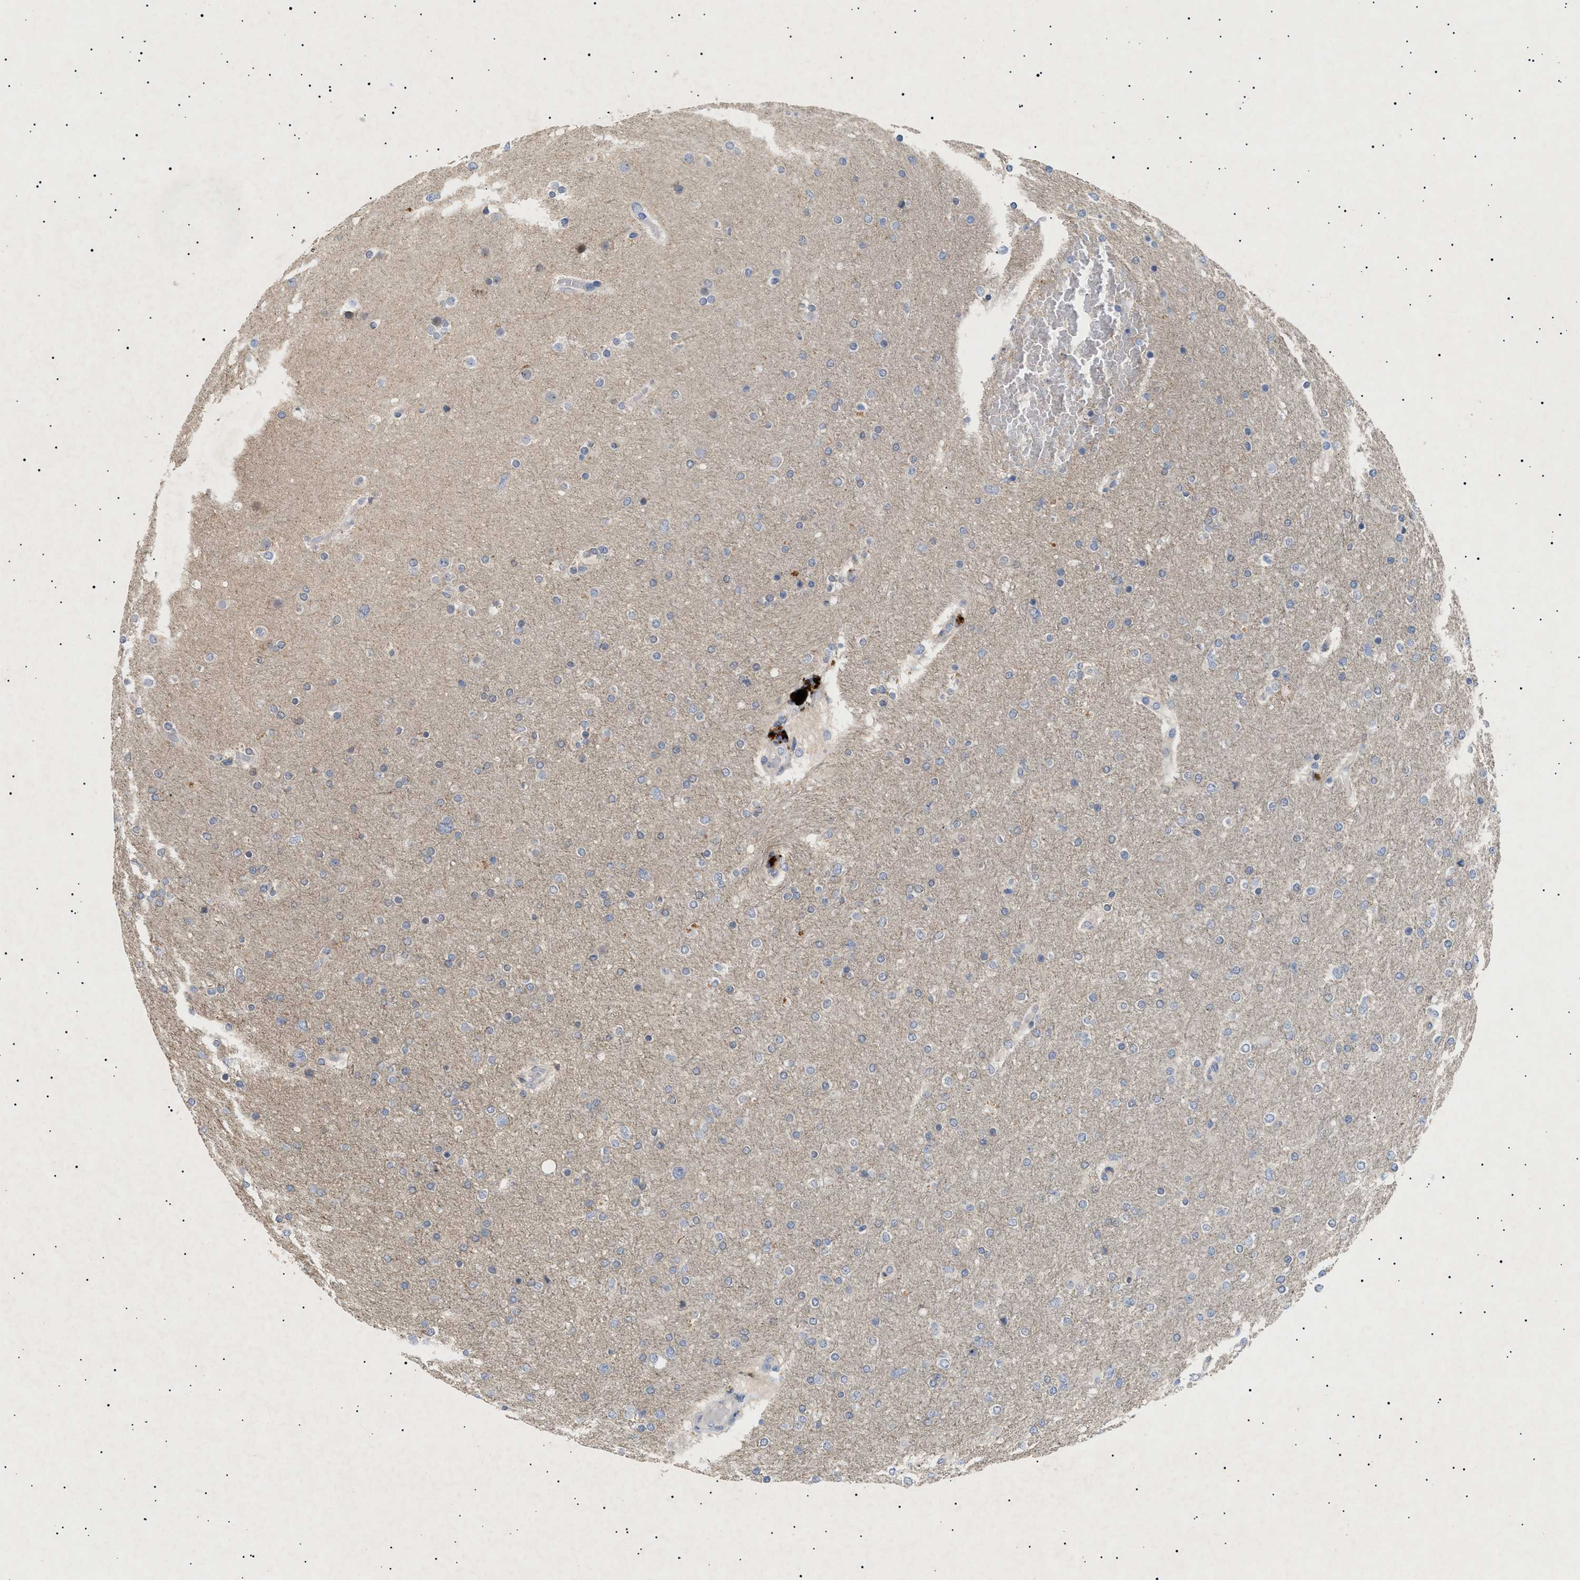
{"staining": {"intensity": "negative", "quantity": "none", "location": "none"}, "tissue": "glioma", "cell_type": "Tumor cells", "image_type": "cancer", "snomed": [{"axis": "morphology", "description": "Glioma, malignant, High grade"}, {"axis": "topography", "description": "Cerebral cortex"}], "caption": "The histopathology image displays no significant staining in tumor cells of glioma. Brightfield microscopy of immunohistochemistry (IHC) stained with DAB (brown) and hematoxylin (blue), captured at high magnification.", "gene": "SIRT5", "patient": {"sex": "female", "age": 36}}